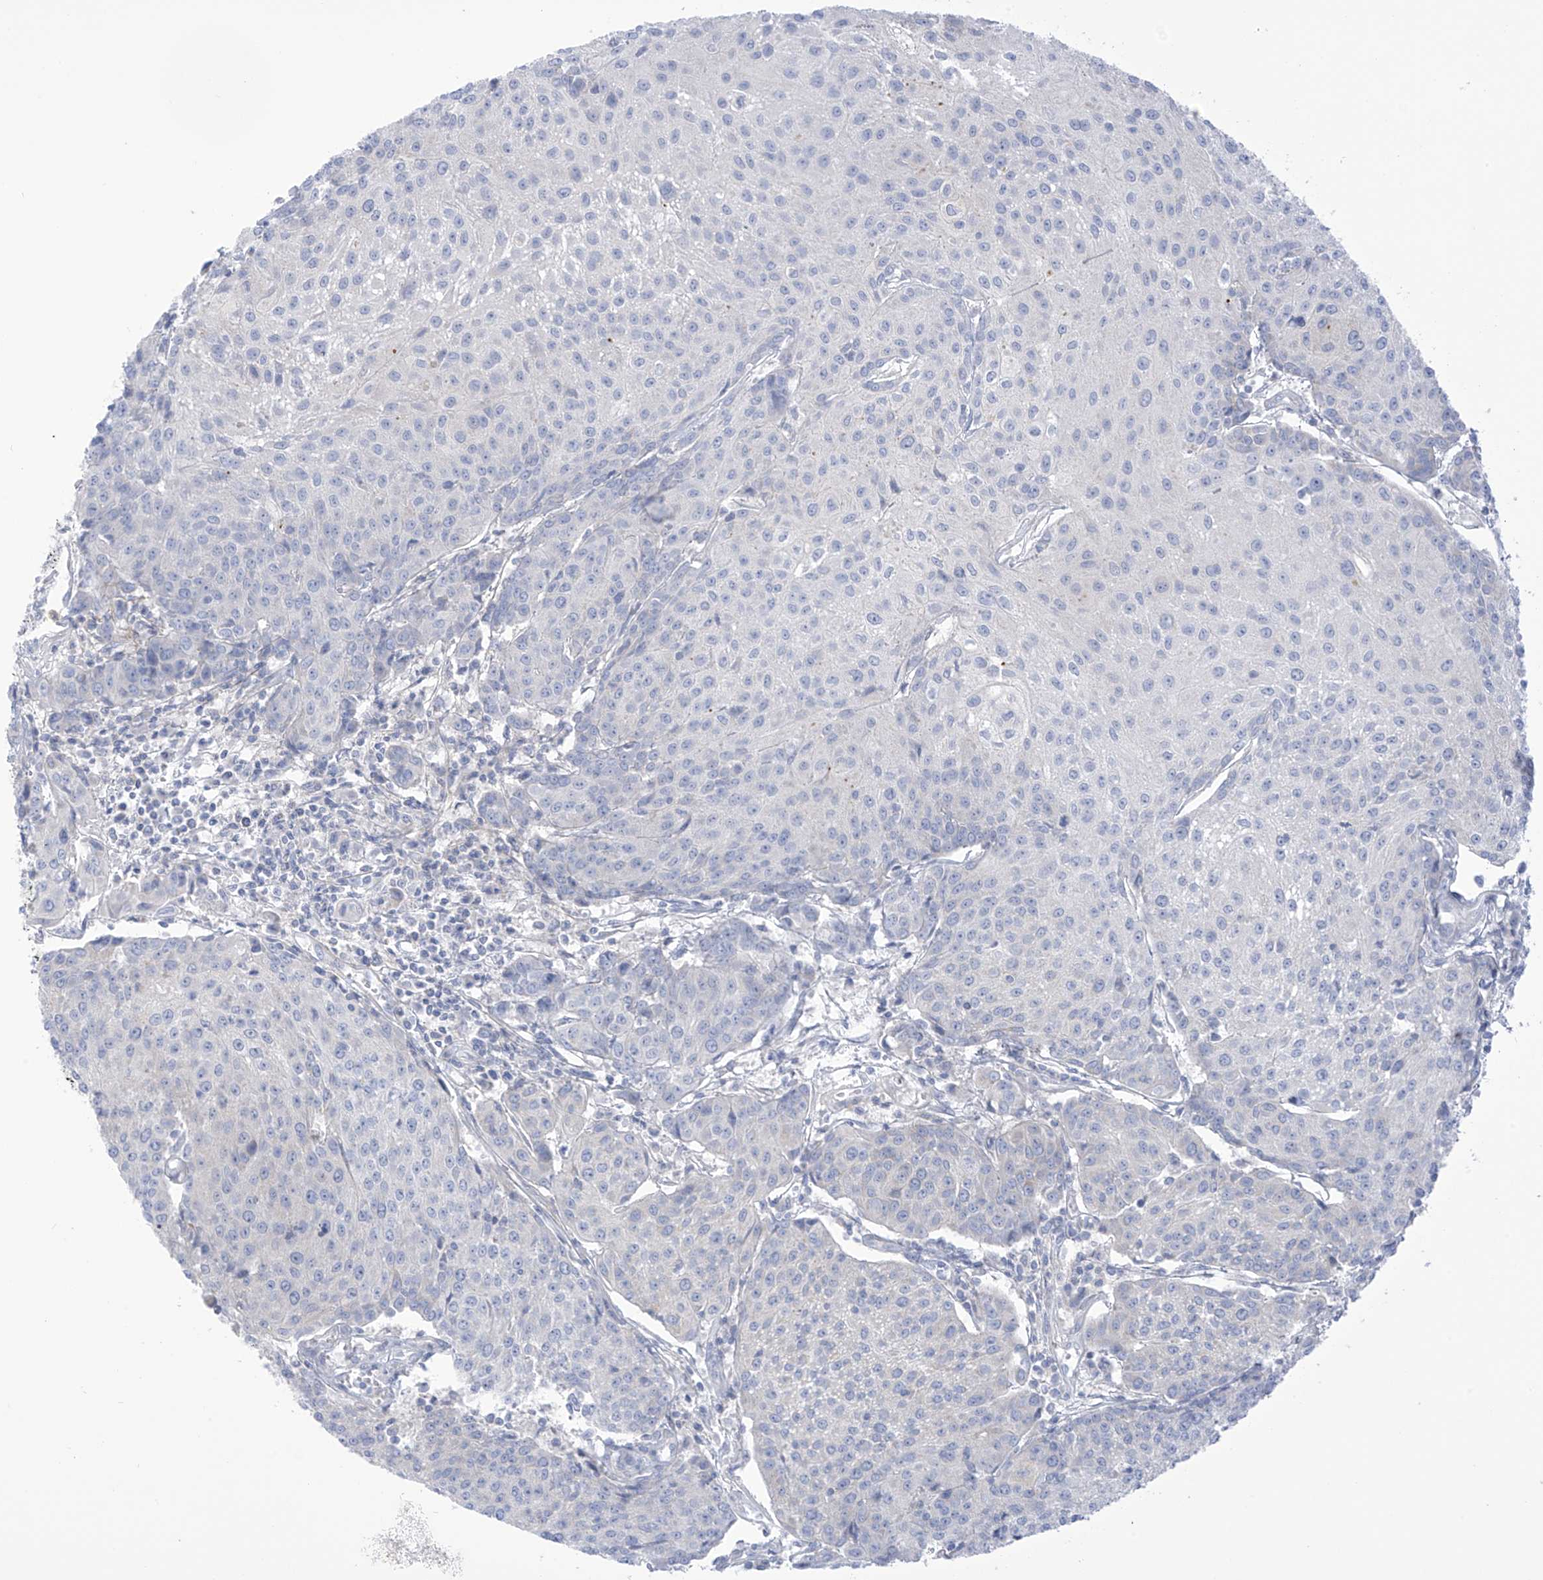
{"staining": {"intensity": "negative", "quantity": "none", "location": "none"}, "tissue": "urothelial cancer", "cell_type": "Tumor cells", "image_type": "cancer", "snomed": [{"axis": "morphology", "description": "Urothelial carcinoma, High grade"}, {"axis": "topography", "description": "Urinary bladder"}], "caption": "Urothelial cancer was stained to show a protein in brown. There is no significant positivity in tumor cells. Brightfield microscopy of immunohistochemistry (IHC) stained with DAB (3,3'-diaminobenzidine) (brown) and hematoxylin (blue), captured at high magnification.", "gene": "FABP2", "patient": {"sex": "female", "age": 85}}